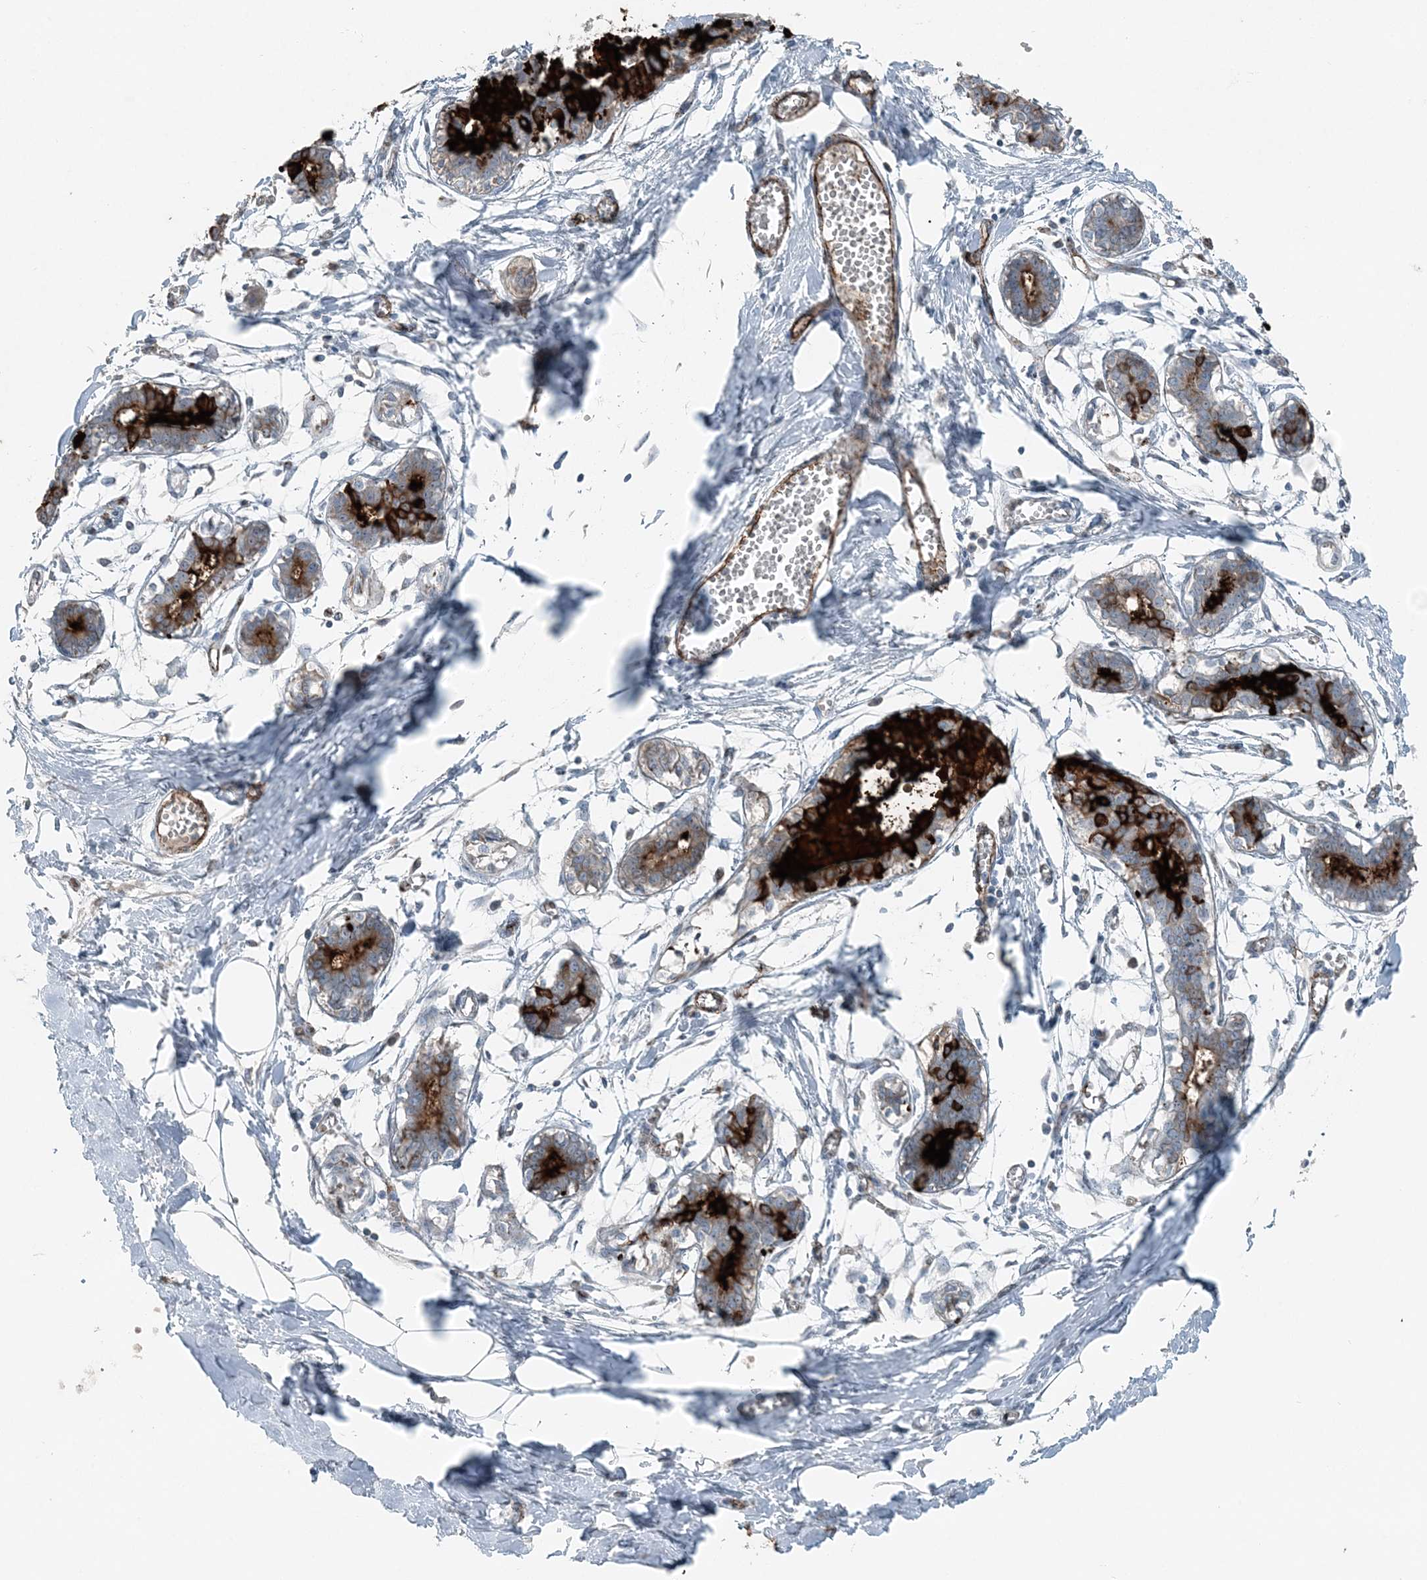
{"staining": {"intensity": "negative", "quantity": "none", "location": "none"}, "tissue": "breast", "cell_type": "Adipocytes", "image_type": "normal", "snomed": [{"axis": "morphology", "description": "Normal tissue, NOS"}, {"axis": "topography", "description": "Breast"}], "caption": "IHC of unremarkable breast reveals no positivity in adipocytes. (DAB (3,3'-diaminobenzidine) immunohistochemistry (IHC) visualized using brightfield microscopy, high magnification).", "gene": "ELOVL7", "patient": {"sex": "female", "age": 27}}